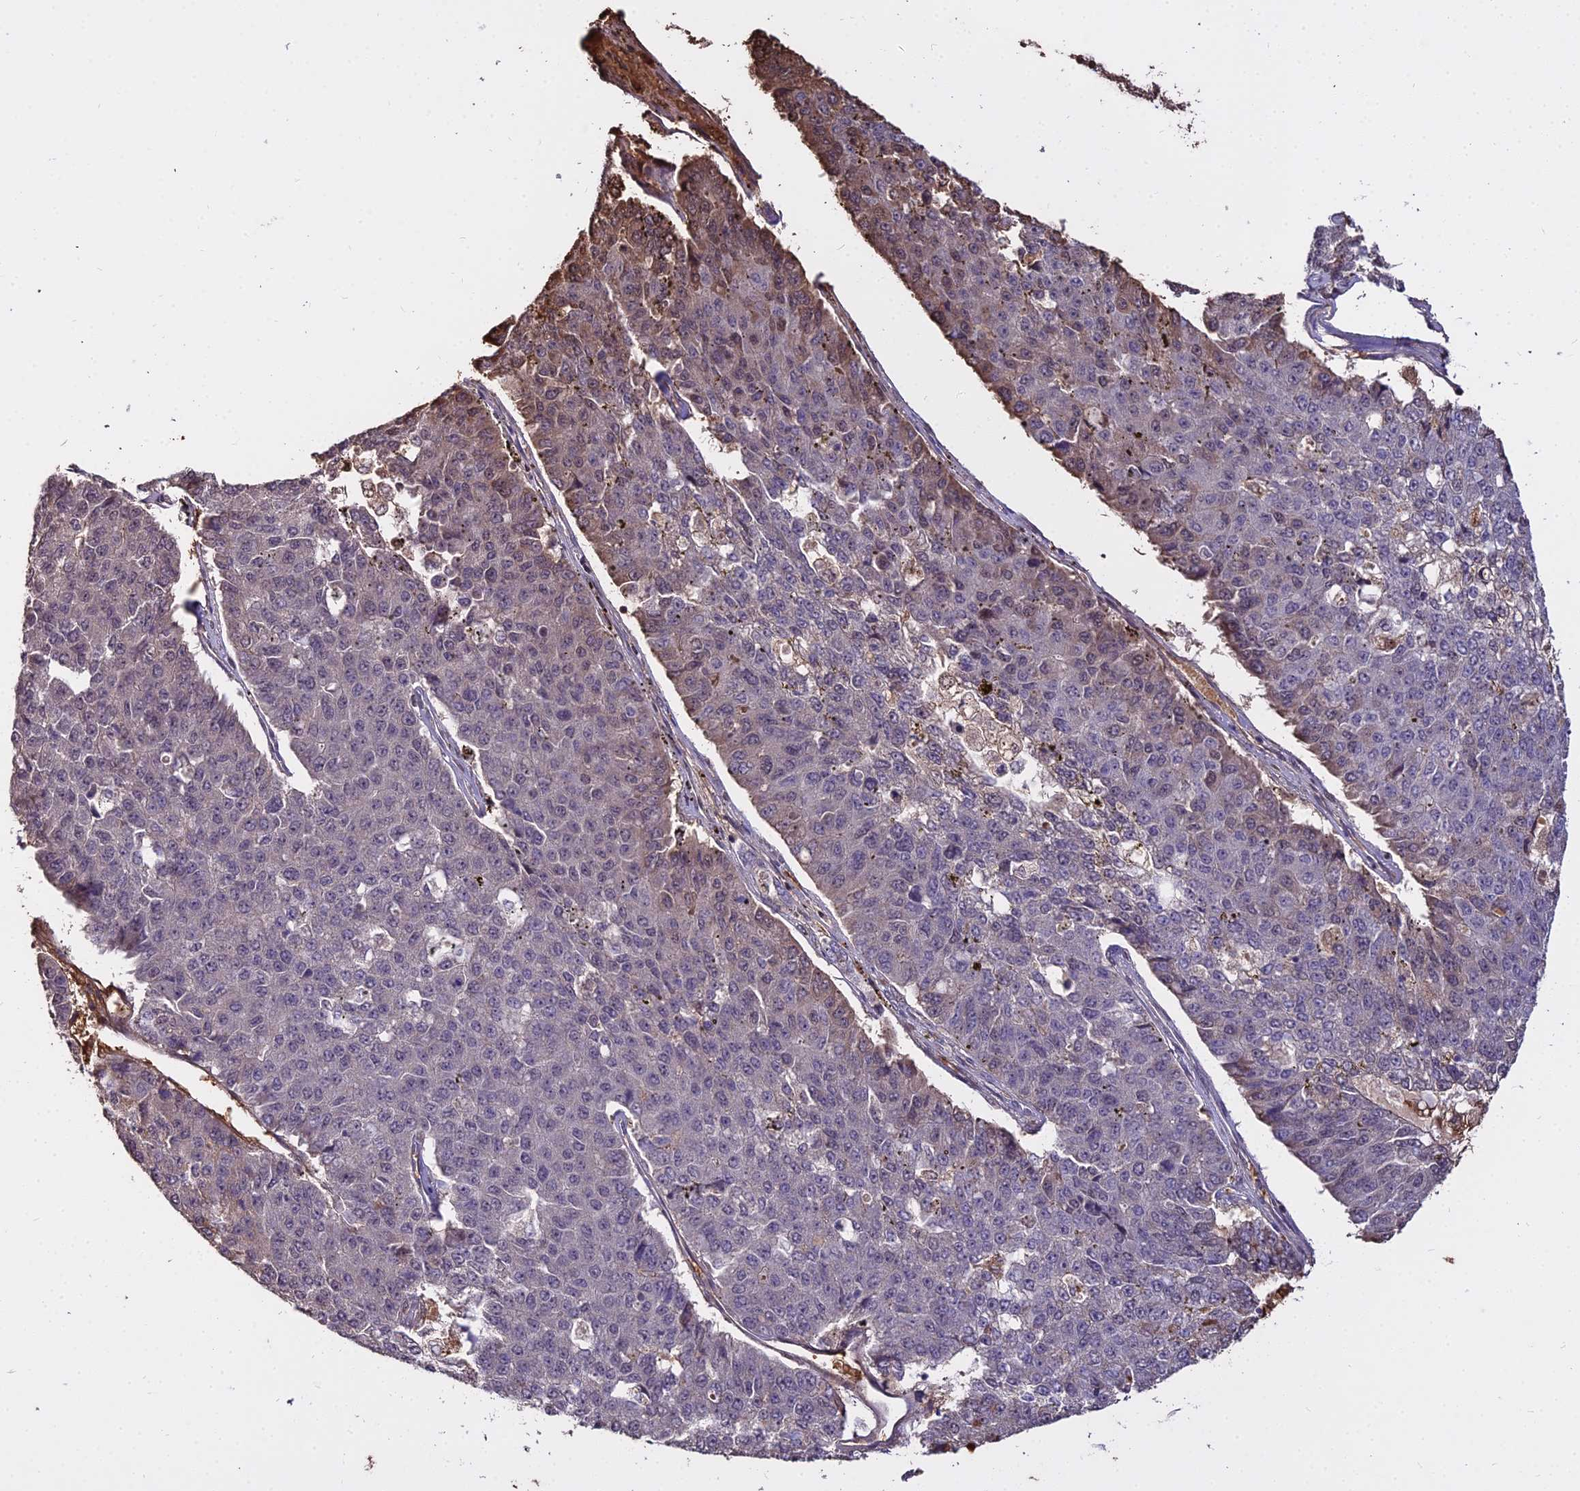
{"staining": {"intensity": "negative", "quantity": "none", "location": "none"}, "tissue": "pancreatic cancer", "cell_type": "Tumor cells", "image_type": "cancer", "snomed": [{"axis": "morphology", "description": "Adenocarcinoma, NOS"}, {"axis": "topography", "description": "Pancreas"}], "caption": "Micrograph shows no significant protein staining in tumor cells of adenocarcinoma (pancreatic).", "gene": "ZDBF2", "patient": {"sex": "male", "age": 50}}